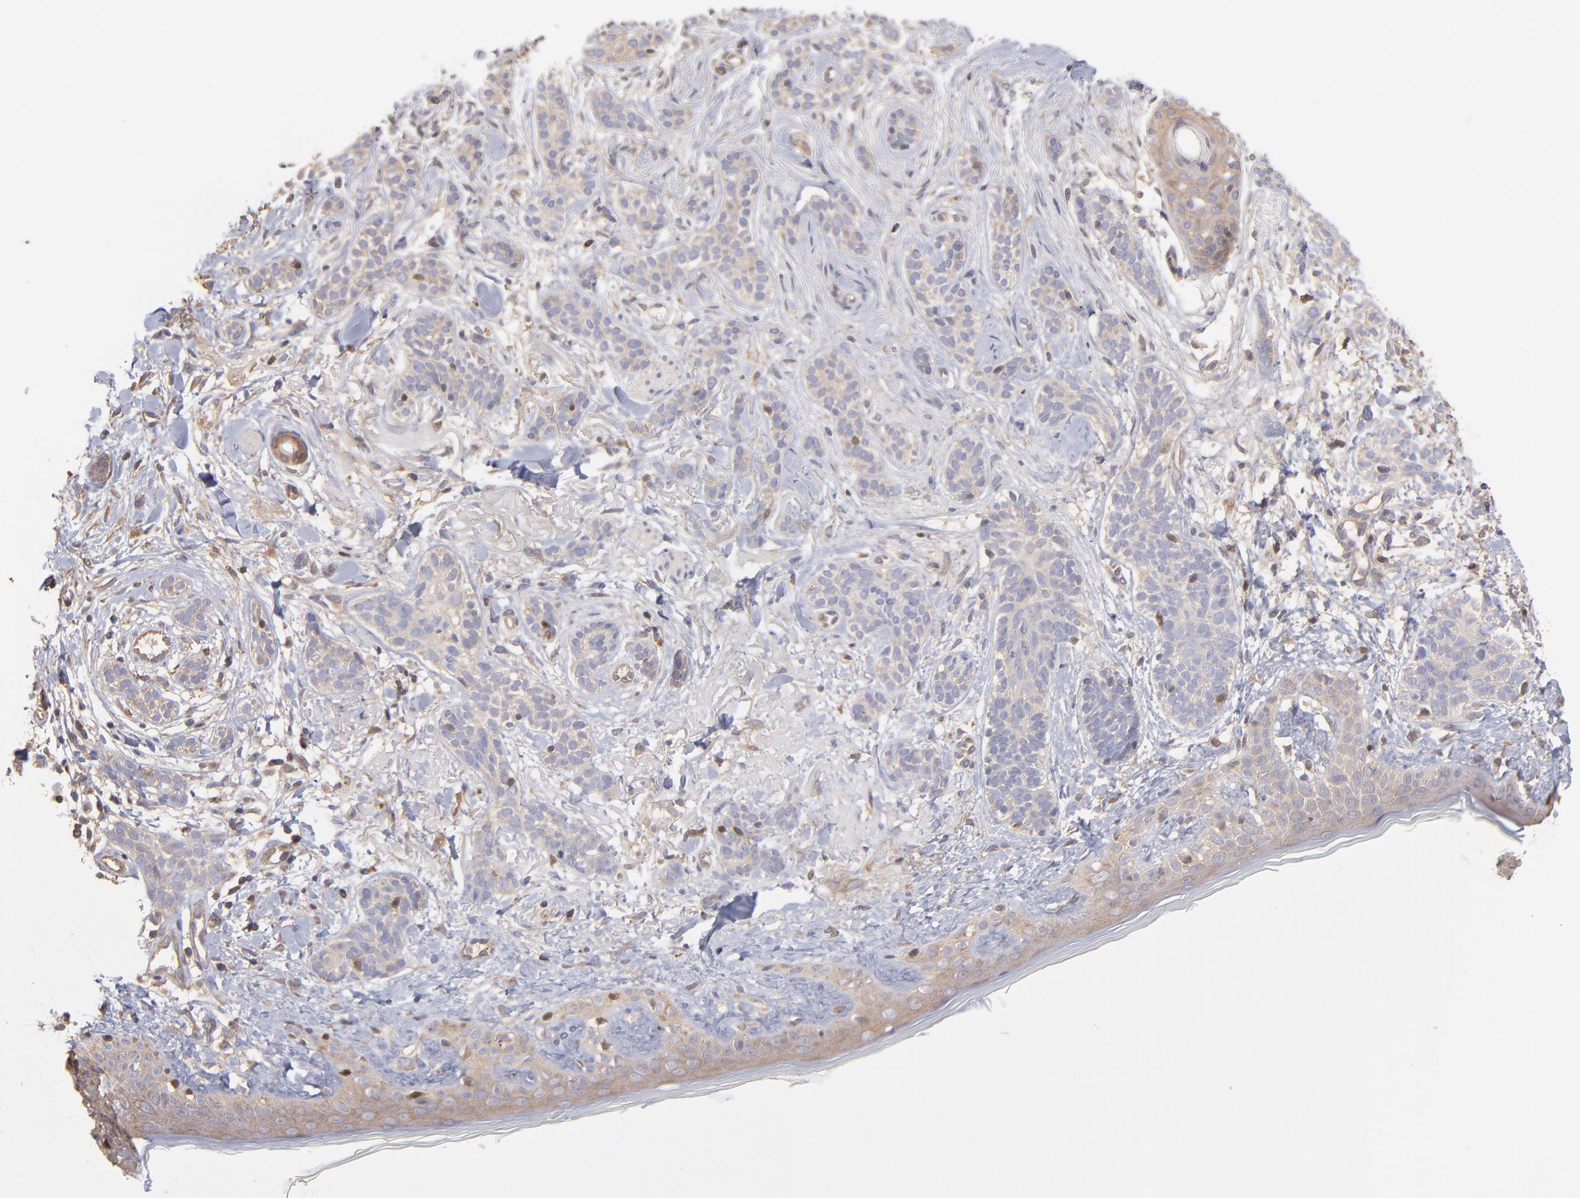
{"staining": {"intensity": "weak", "quantity": "25%-75%", "location": "cytoplasmic/membranous"}, "tissue": "skin cancer", "cell_type": "Tumor cells", "image_type": "cancer", "snomed": [{"axis": "morphology", "description": "Normal tissue, NOS"}, {"axis": "morphology", "description": "Basal cell carcinoma"}, {"axis": "topography", "description": "Skin"}], "caption": "Weak cytoplasmic/membranous positivity is present in approximately 25%-75% of tumor cells in basal cell carcinoma (skin). Using DAB (3,3'-diaminobenzidine) (brown) and hematoxylin (blue) stains, captured at high magnification using brightfield microscopy.", "gene": "MAP2K2", "patient": {"sex": "male", "age": 63}}